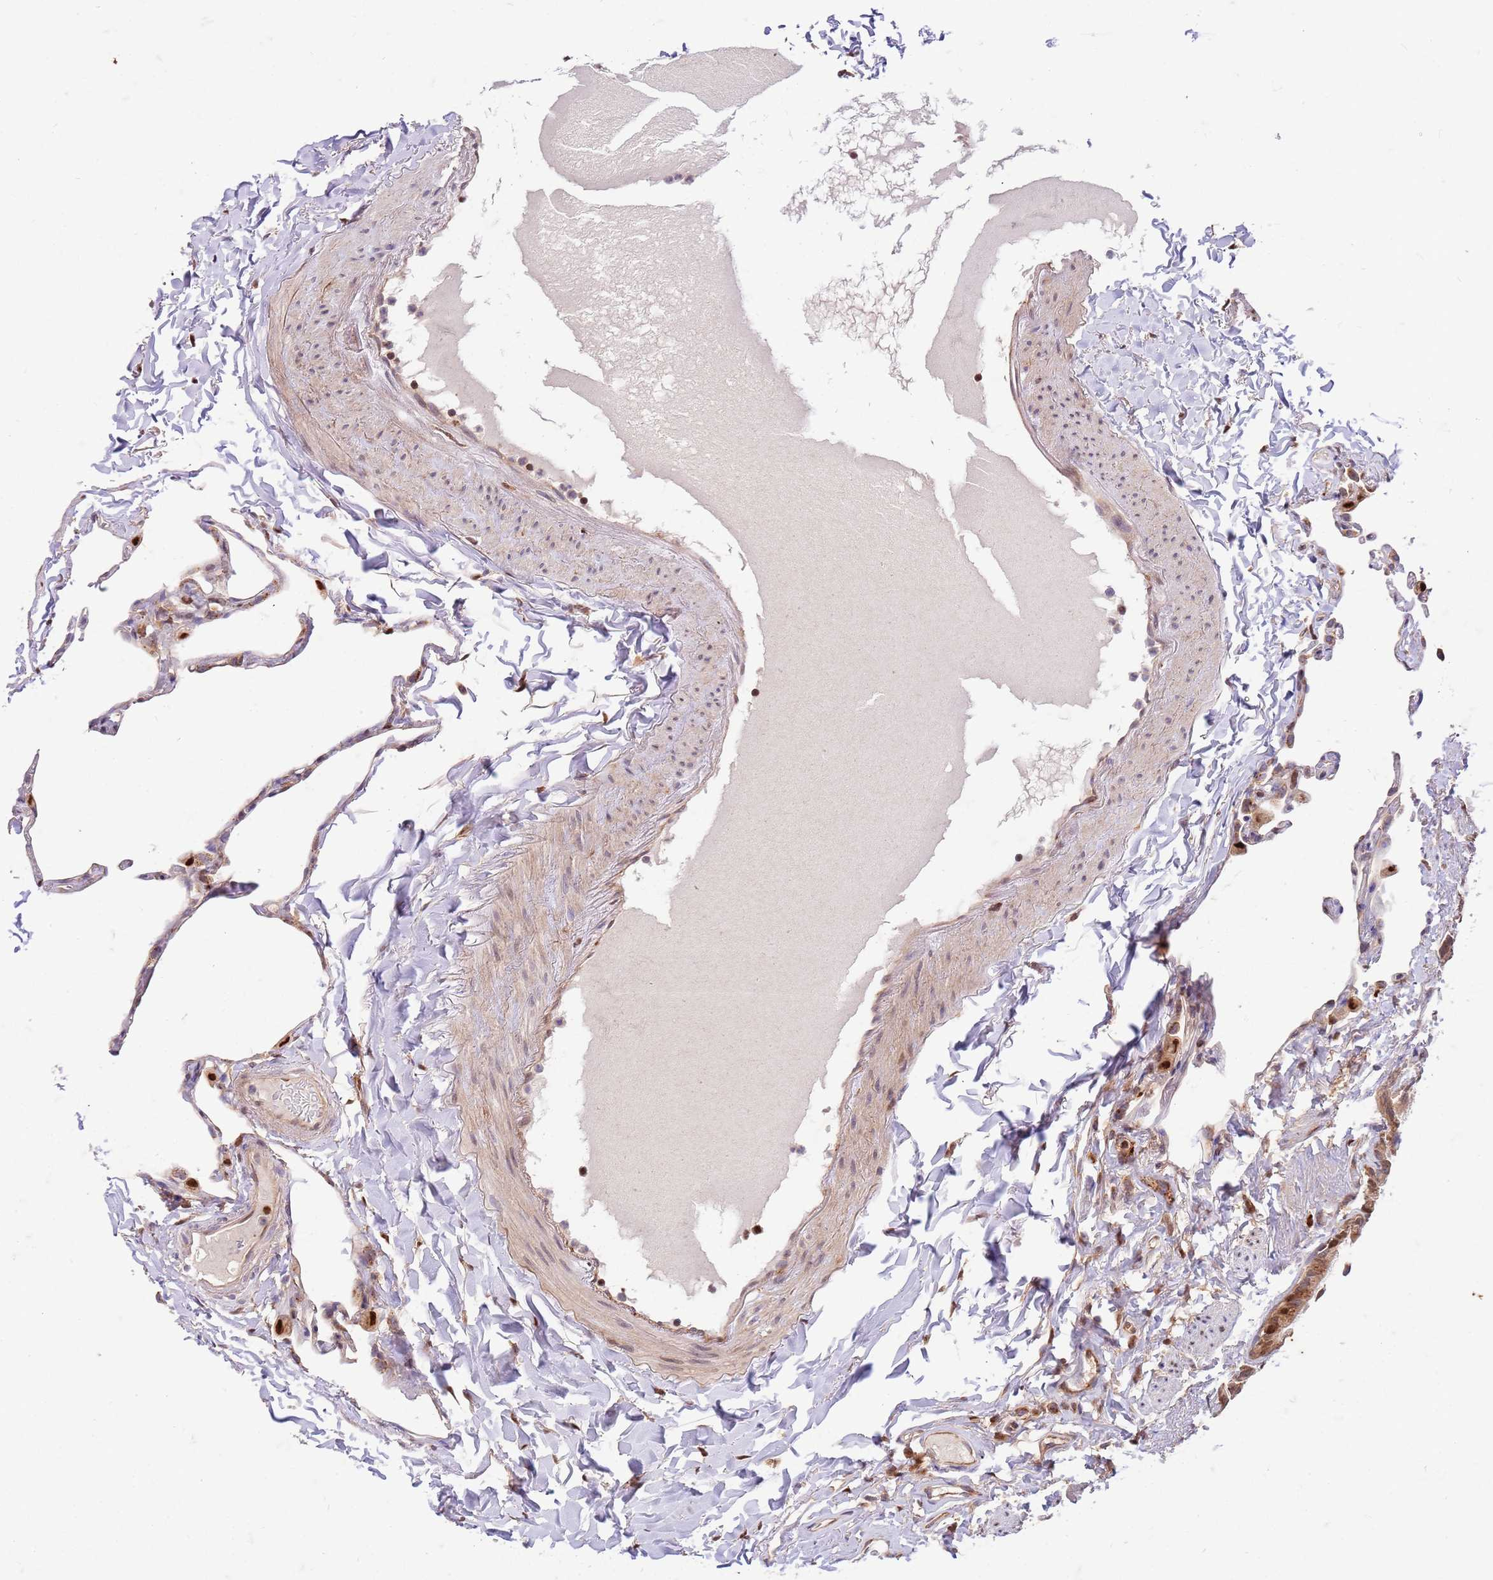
{"staining": {"intensity": "negative", "quantity": "none", "location": "none"}, "tissue": "lung", "cell_type": "Alveolar cells", "image_type": "normal", "snomed": [{"axis": "morphology", "description": "Normal tissue, NOS"}, {"axis": "topography", "description": "Lung"}], "caption": "Immunohistochemistry photomicrograph of unremarkable human lung stained for a protein (brown), which shows no positivity in alveolar cells.", "gene": "OSBP", "patient": {"sex": "male", "age": 65}}